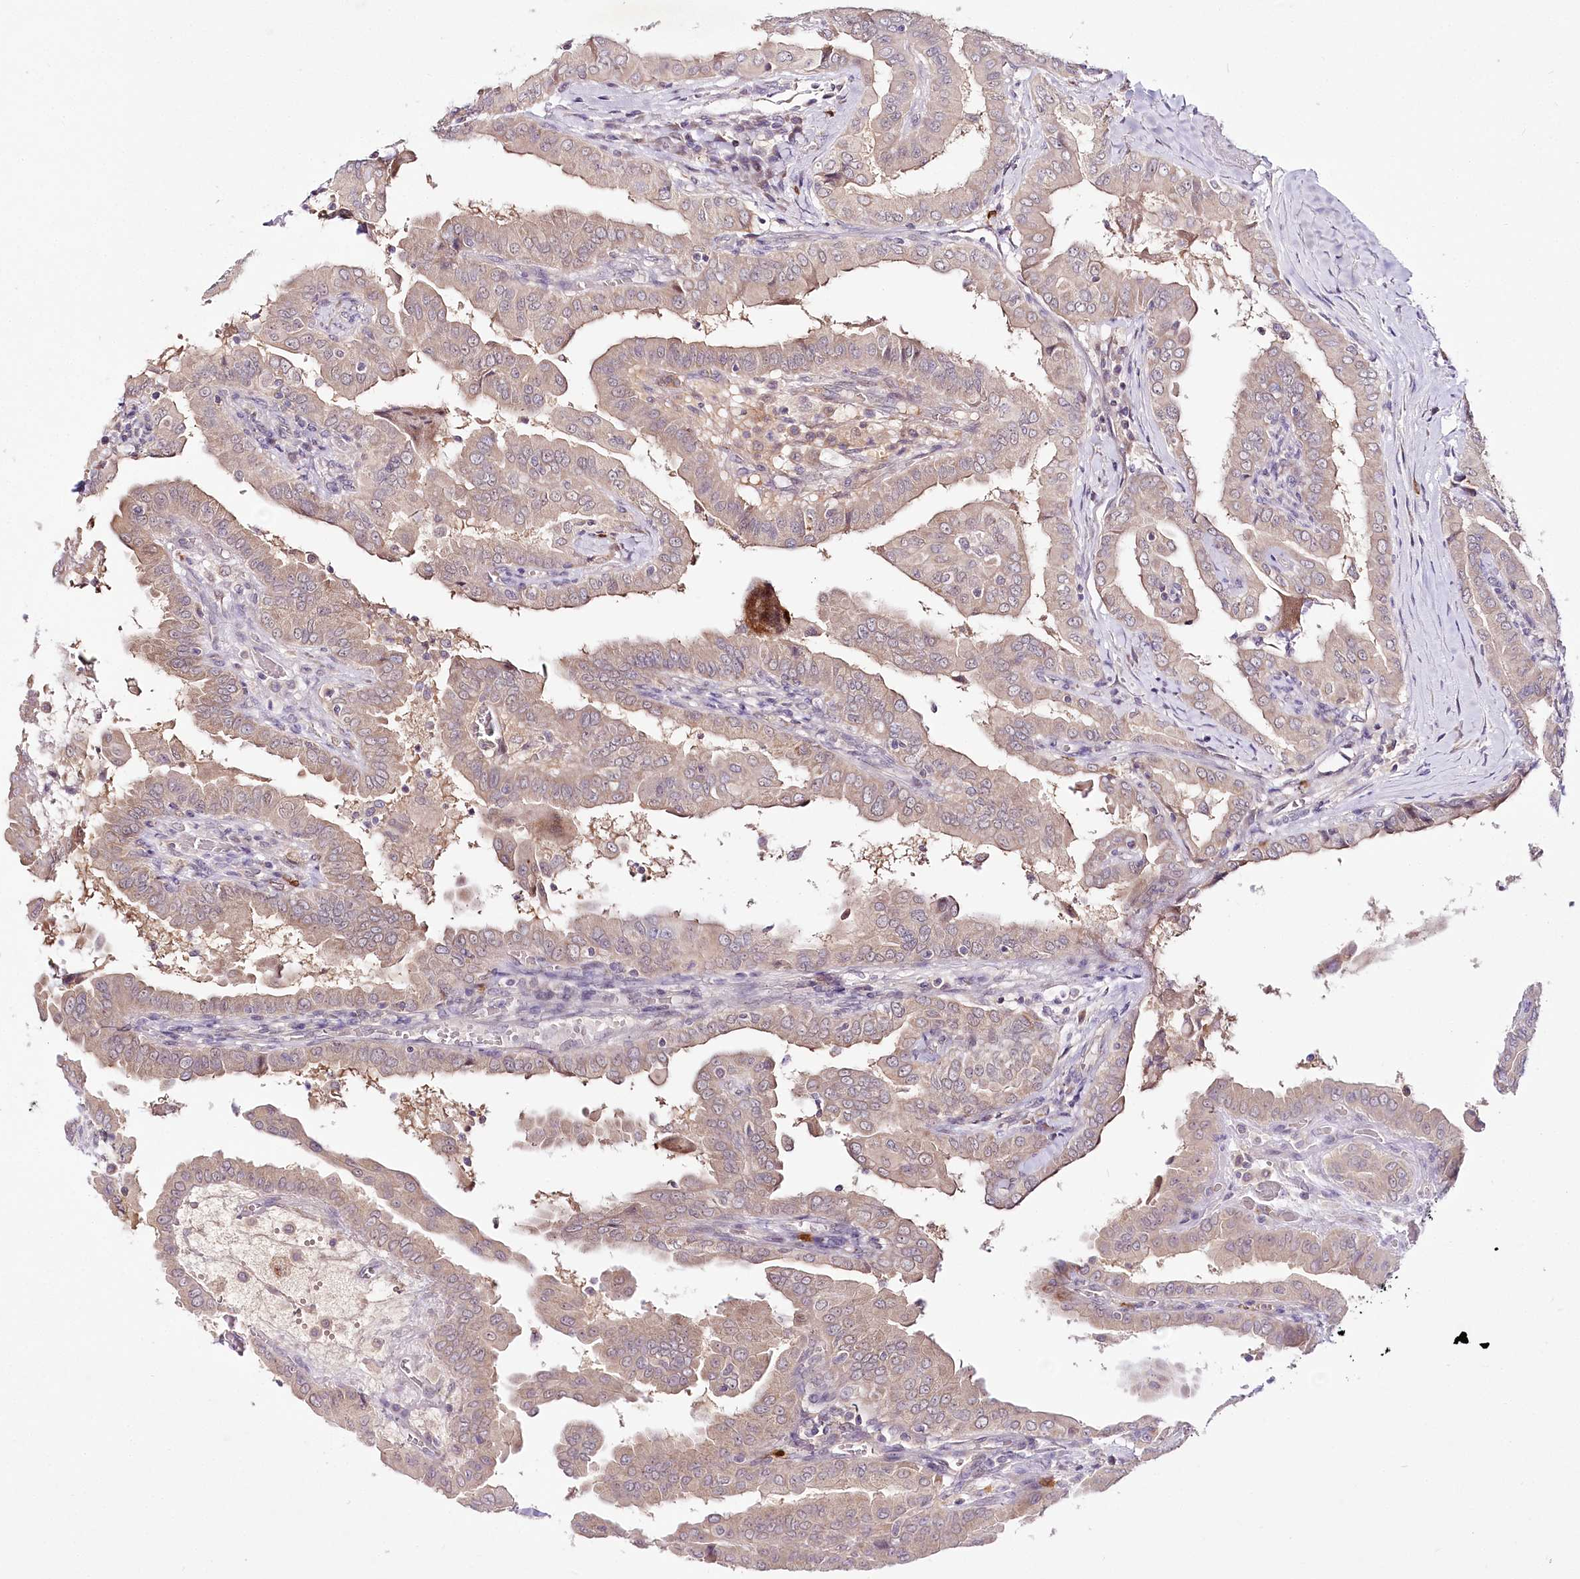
{"staining": {"intensity": "negative", "quantity": "none", "location": "none"}, "tissue": "thyroid cancer", "cell_type": "Tumor cells", "image_type": "cancer", "snomed": [{"axis": "morphology", "description": "Papillary adenocarcinoma, NOS"}, {"axis": "topography", "description": "Thyroid gland"}], "caption": "Photomicrograph shows no significant protein staining in tumor cells of papillary adenocarcinoma (thyroid).", "gene": "VWA5A", "patient": {"sex": "male", "age": 33}}